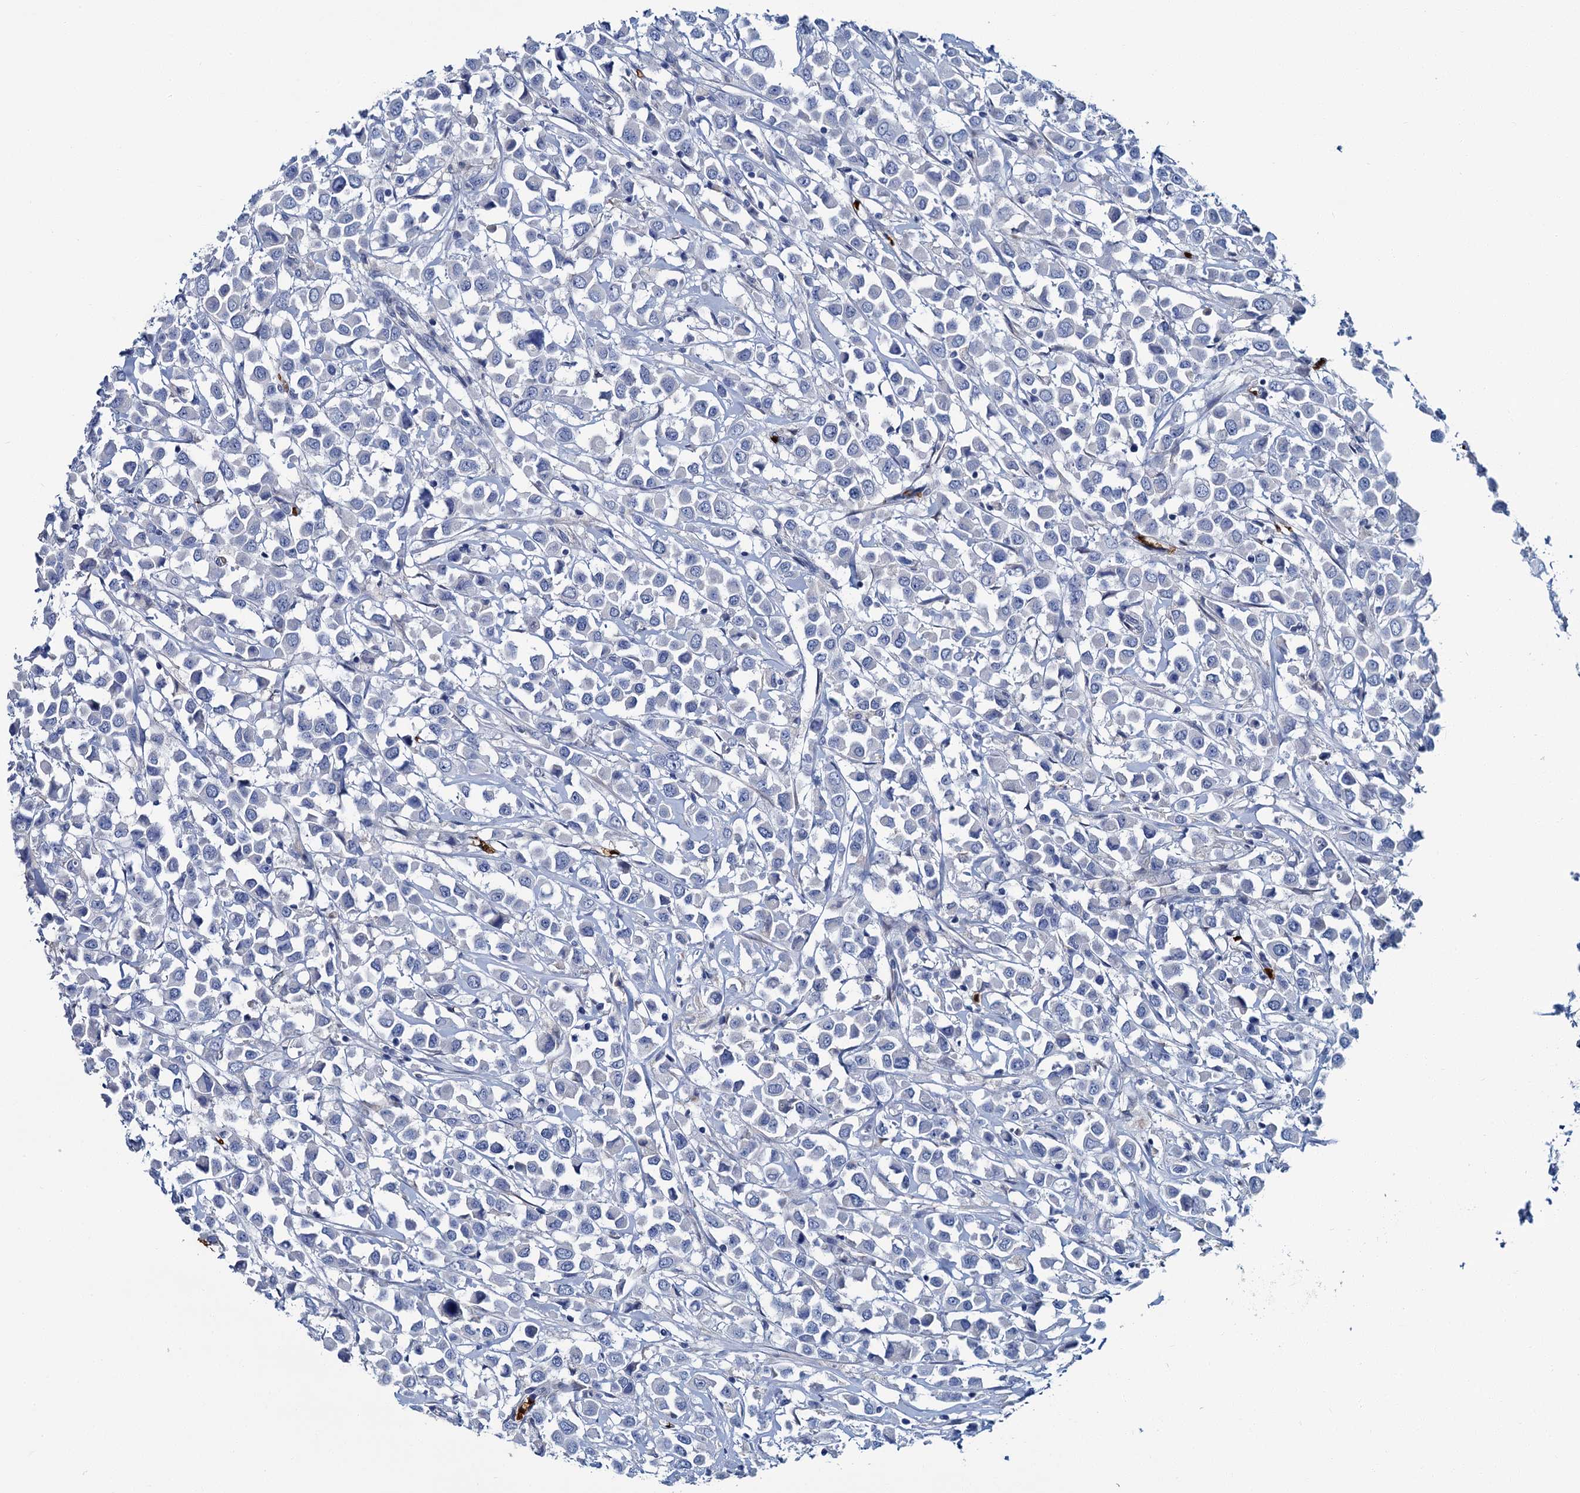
{"staining": {"intensity": "negative", "quantity": "none", "location": "none"}, "tissue": "breast cancer", "cell_type": "Tumor cells", "image_type": "cancer", "snomed": [{"axis": "morphology", "description": "Duct carcinoma"}, {"axis": "topography", "description": "Breast"}], "caption": "Tumor cells show no significant protein expression in breast cancer (invasive ductal carcinoma).", "gene": "ATG2A", "patient": {"sex": "female", "age": 61}}